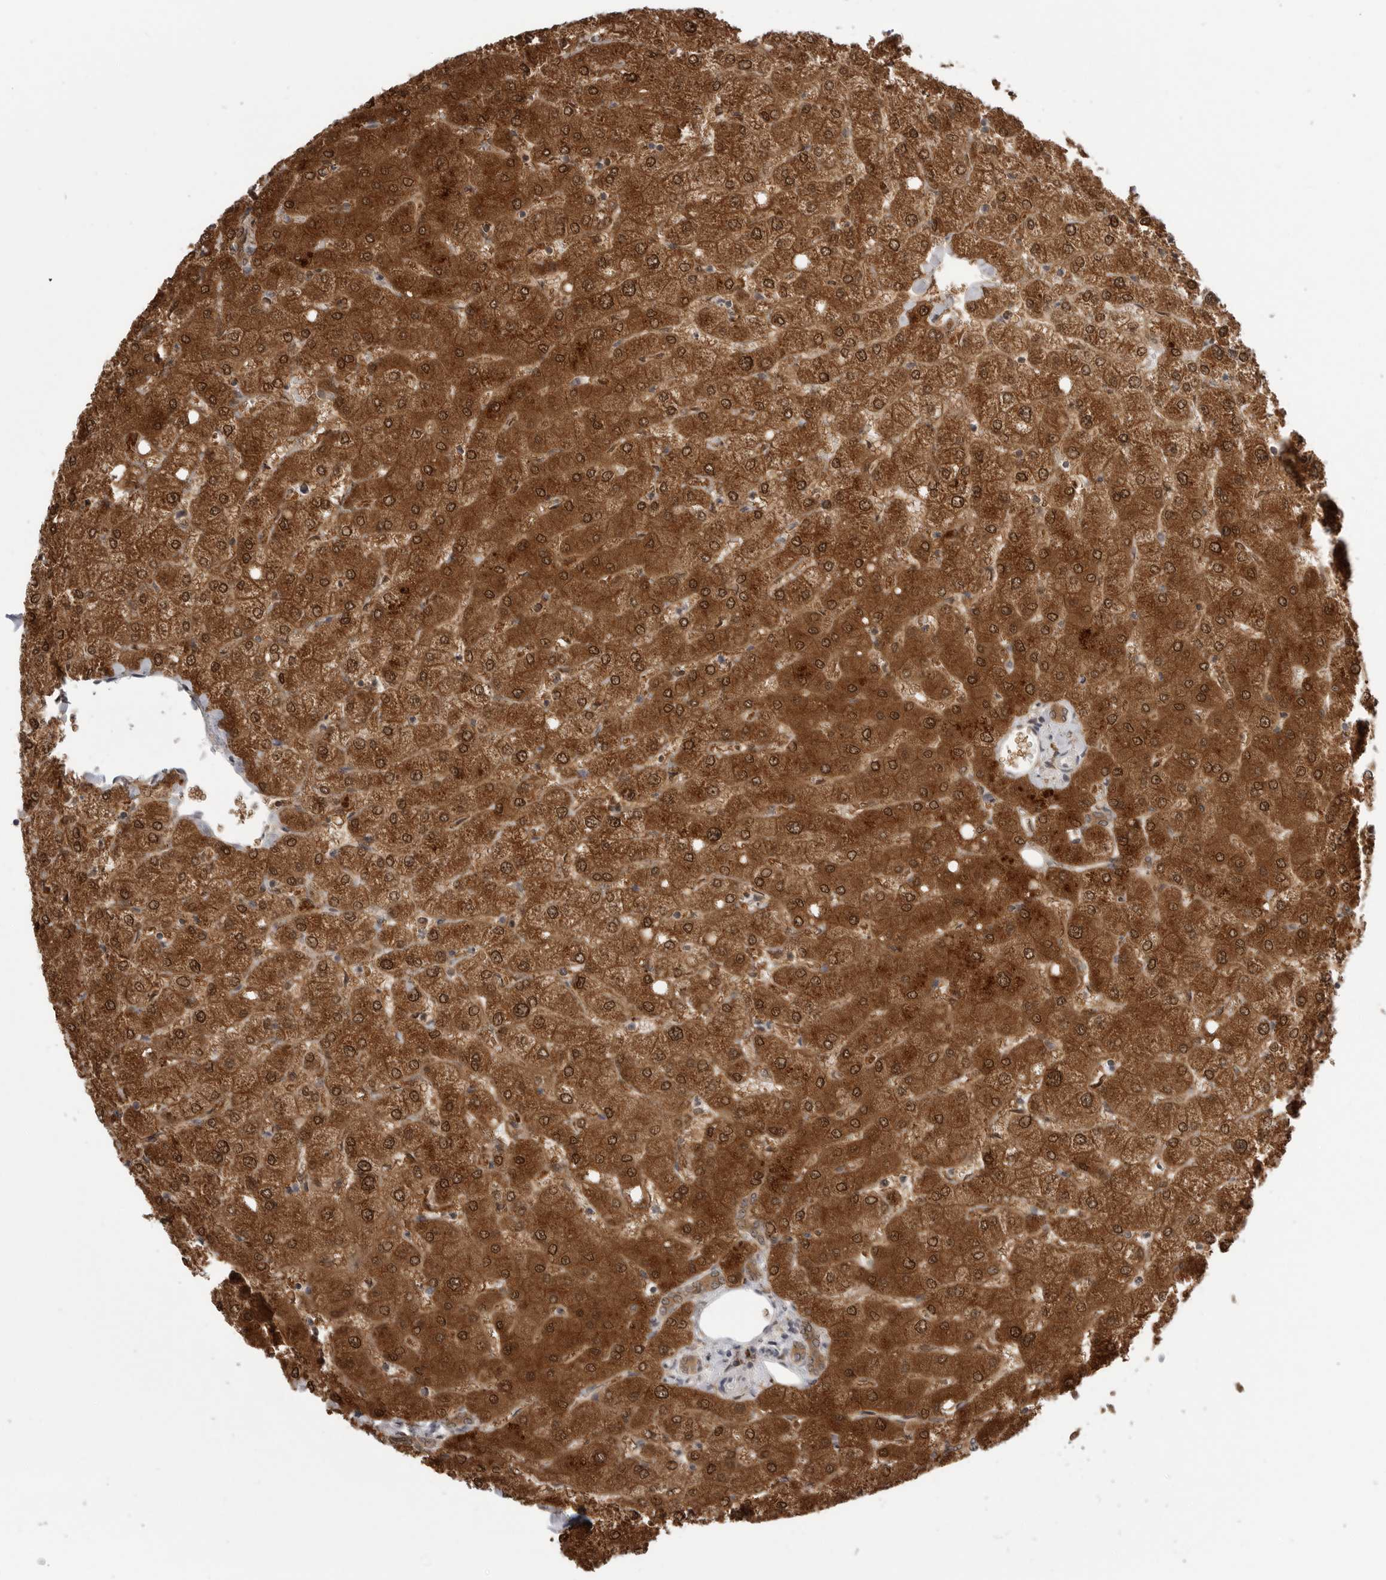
{"staining": {"intensity": "moderate", "quantity": ">75%", "location": "cytoplasmic/membranous,nuclear"}, "tissue": "liver", "cell_type": "Cholangiocytes", "image_type": "normal", "snomed": [{"axis": "morphology", "description": "Normal tissue, NOS"}, {"axis": "topography", "description": "Liver"}], "caption": "Immunohistochemistry of benign liver exhibits medium levels of moderate cytoplasmic/membranous,nuclear positivity in about >75% of cholangiocytes.", "gene": "PNPO", "patient": {"sex": "female", "age": 54}}